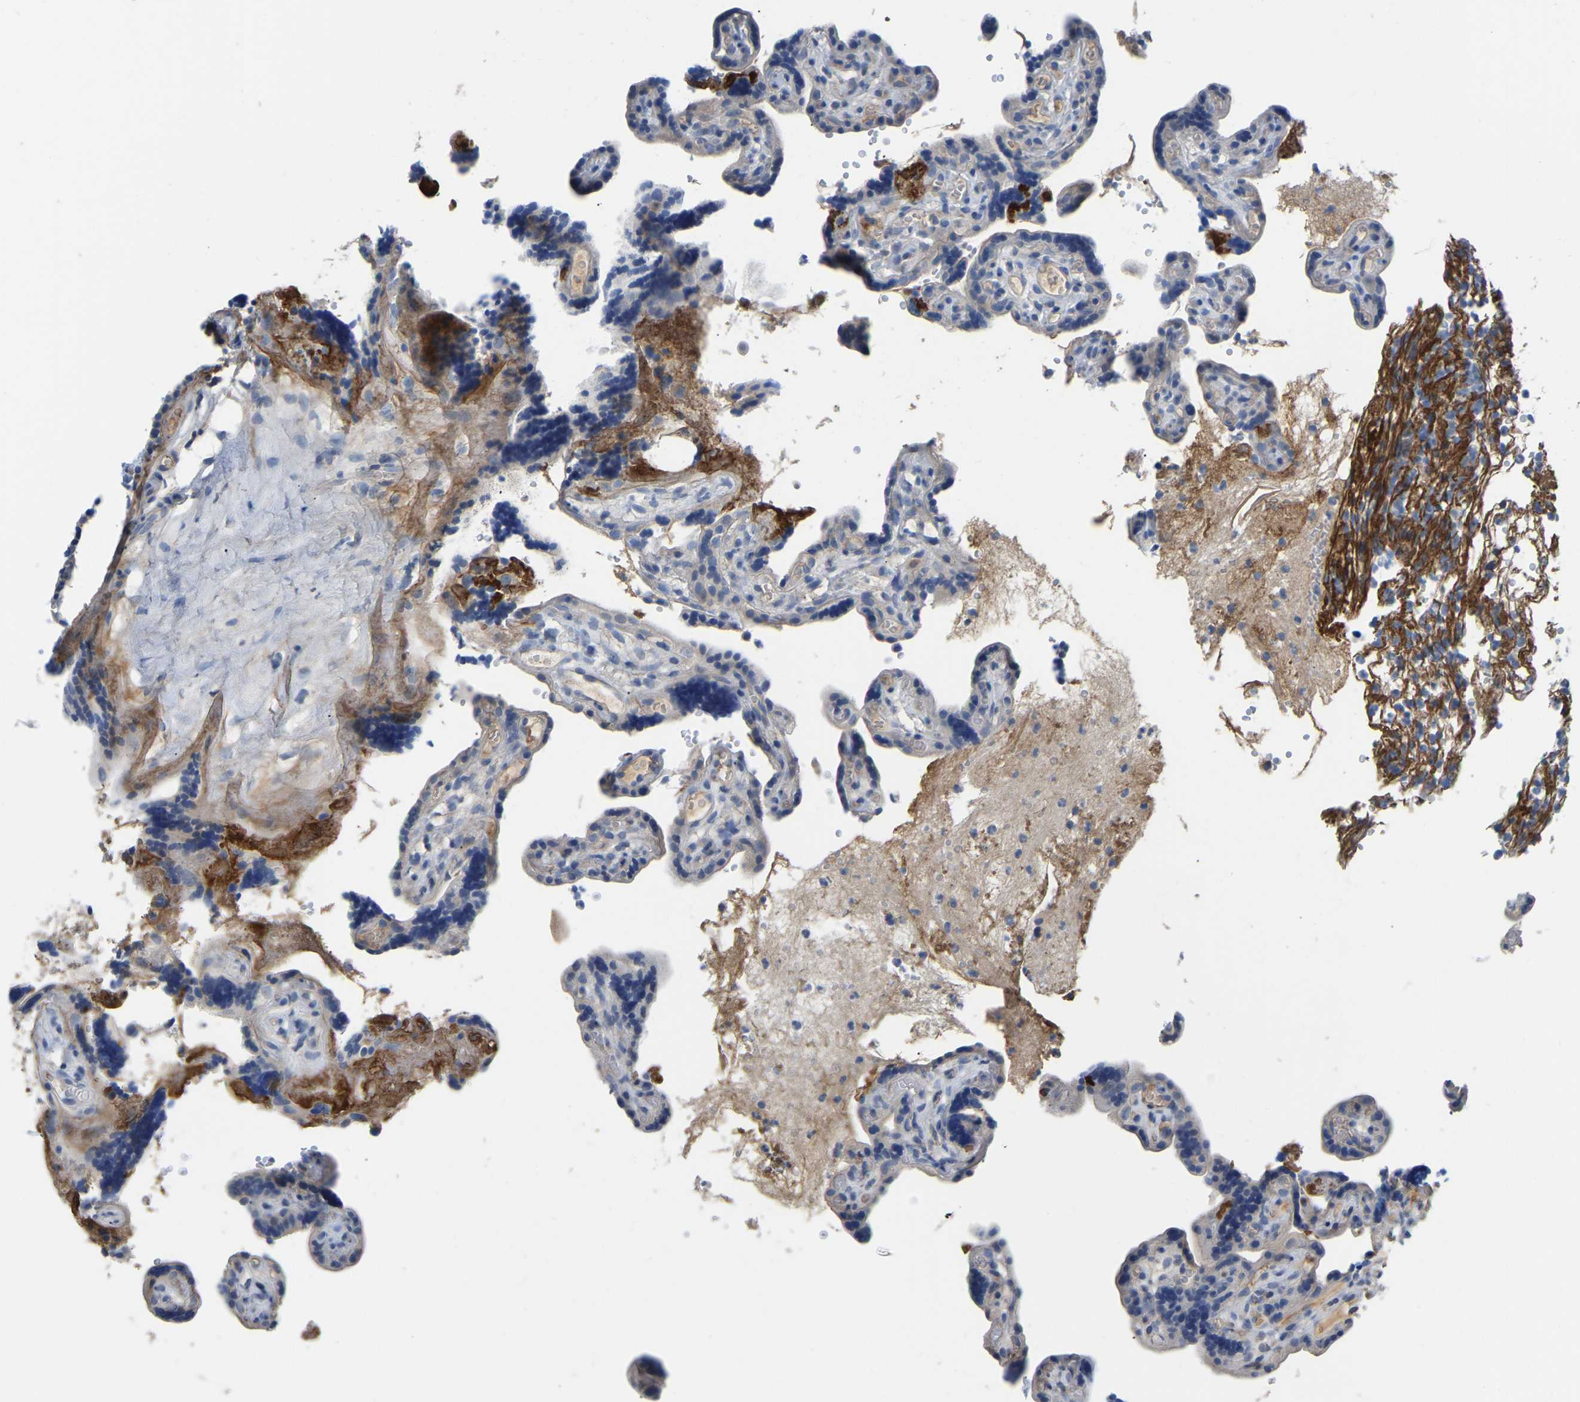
{"staining": {"intensity": "moderate", "quantity": "25%-75%", "location": "cytoplasmic/membranous"}, "tissue": "placenta", "cell_type": "Decidual cells", "image_type": "normal", "snomed": [{"axis": "morphology", "description": "Normal tissue, NOS"}, {"axis": "topography", "description": "Placenta"}], "caption": "A brown stain highlights moderate cytoplasmic/membranous expression of a protein in decidual cells of normal placenta. Using DAB (brown) and hematoxylin (blue) stains, captured at high magnification using brightfield microscopy.", "gene": "HIGD2B", "patient": {"sex": "female", "age": 30}}